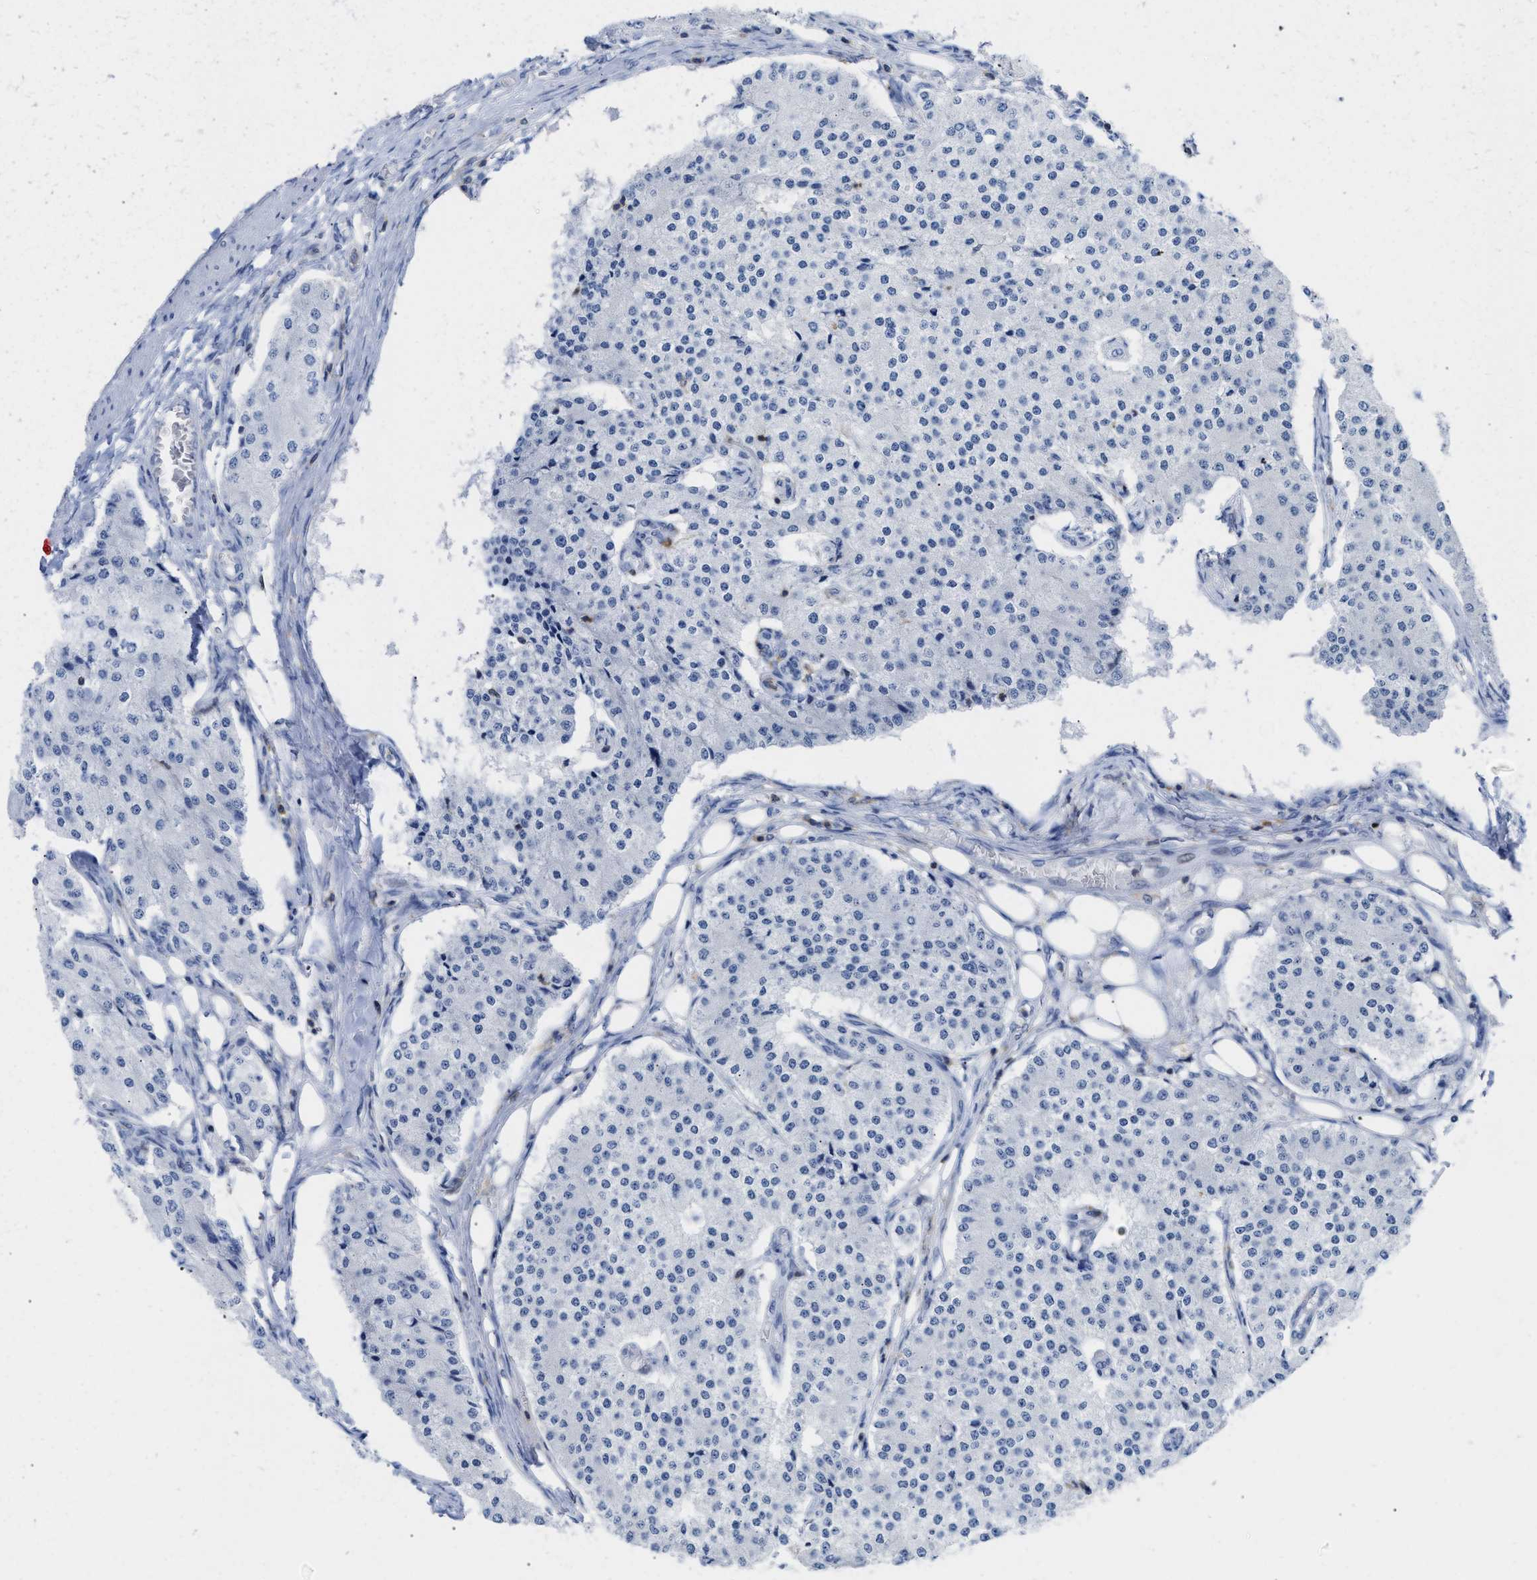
{"staining": {"intensity": "negative", "quantity": "none", "location": "none"}, "tissue": "carcinoid", "cell_type": "Tumor cells", "image_type": "cancer", "snomed": [{"axis": "morphology", "description": "Carcinoid, malignant, NOS"}, {"axis": "topography", "description": "Colon"}], "caption": "Carcinoid was stained to show a protein in brown. There is no significant expression in tumor cells. The staining was performed using DAB (3,3'-diaminobenzidine) to visualize the protein expression in brown, while the nuclei were stained in blue with hematoxylin (Magnification: 20x).", "gene": "LCP1", "patient": {"sex": "female", "age": 52}}